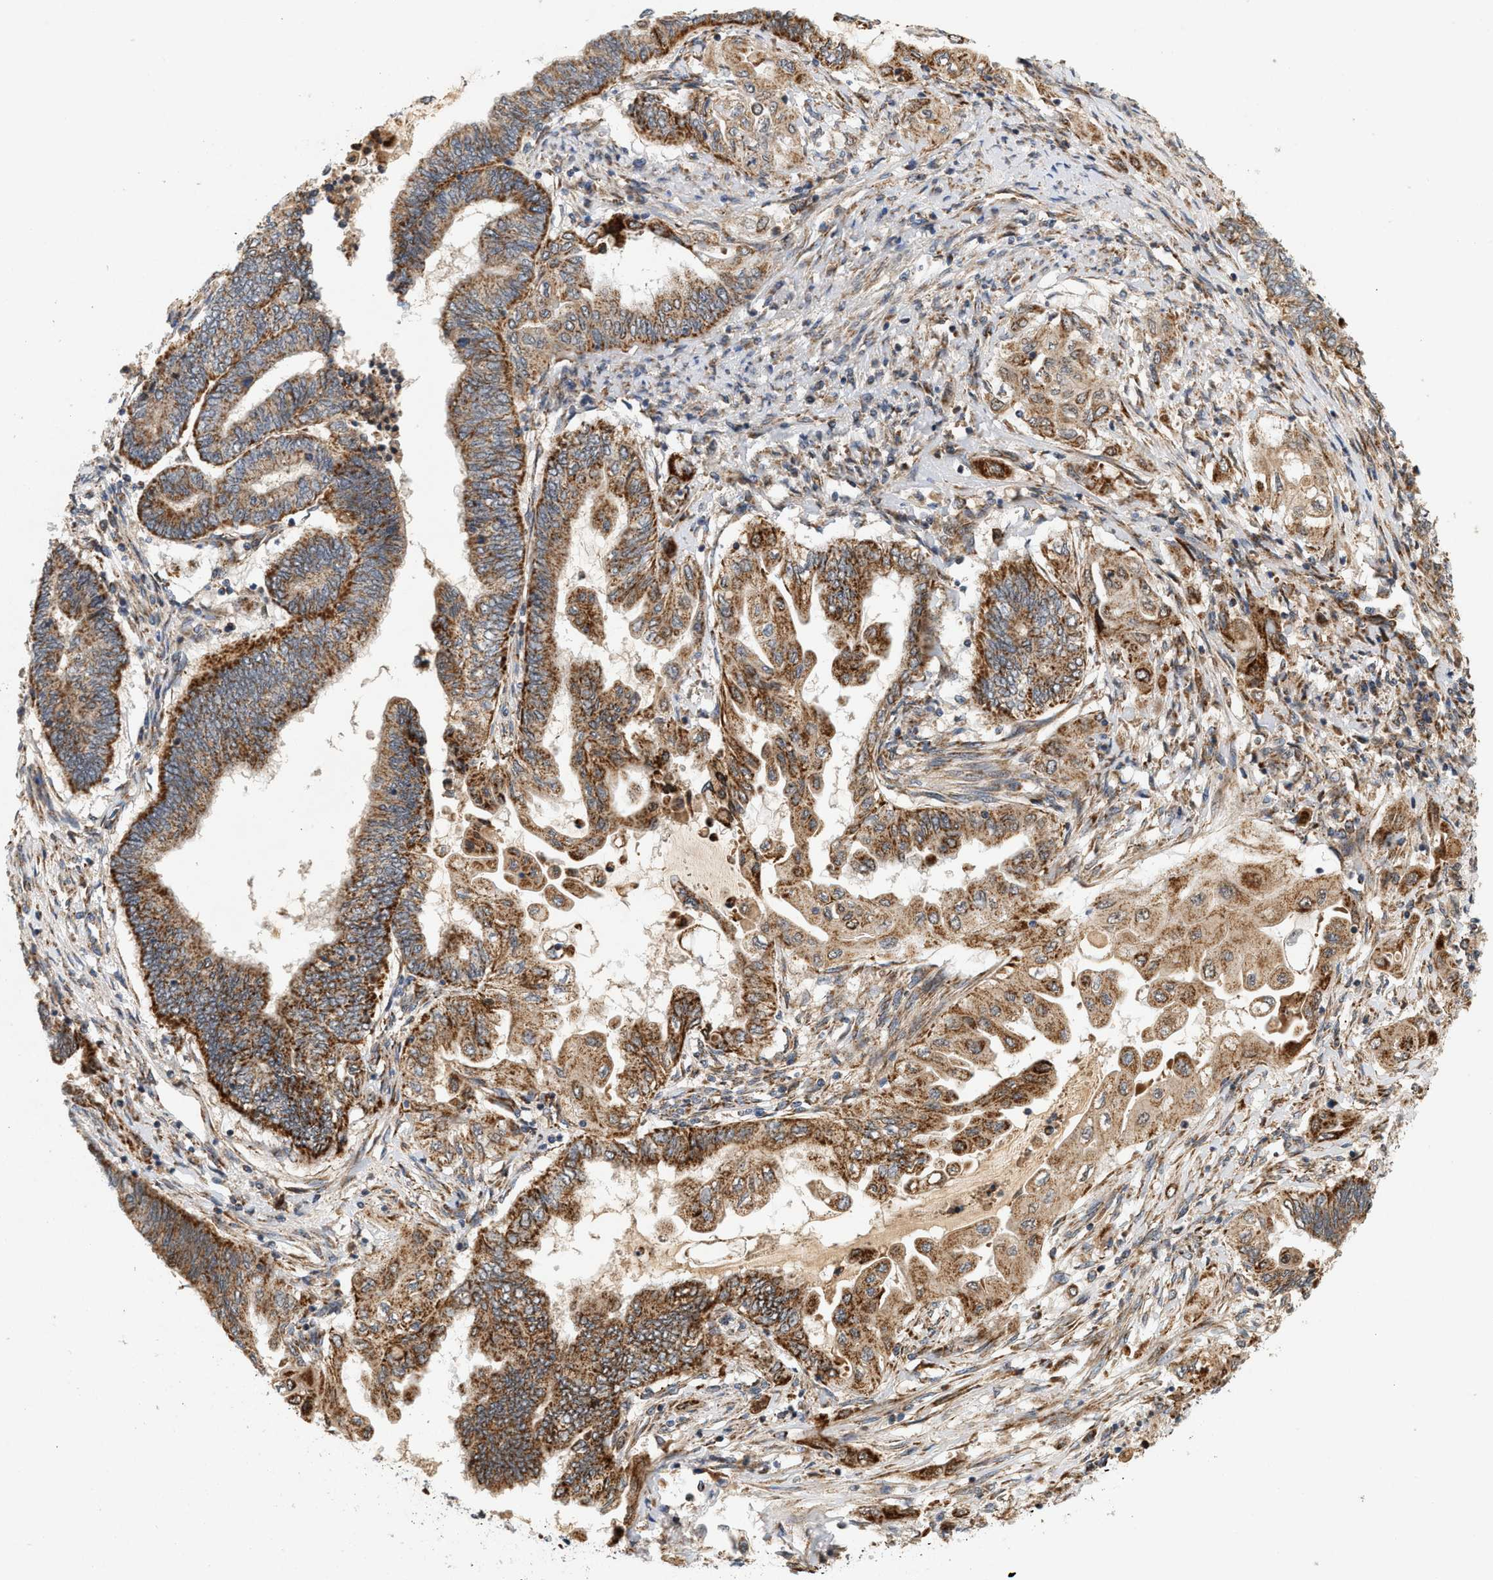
{"staining": {"intensity": "moderate", "quantity": ">75%", "location": "cytoplasmic/membranous"}, "tissue": "endometrial cancer", "cell_type": "Tumor cells", "image_type": "cancer", "snomed": [{"axis": "morphology", "description": "Adenocarcinoma, NOS"}, {"axis": "topography", "description": "Uterus"}, {"axis": "topography", "description": "Endometrium"}], "caption": "IHC (DAB) staining of adenocarcinoma (endometrial) shows moderate cytoplasmic/membranous protein positivity in about >75% of tumor cells.", "gene": "MCU", "patient": {"sex": "female", "age": 70}}